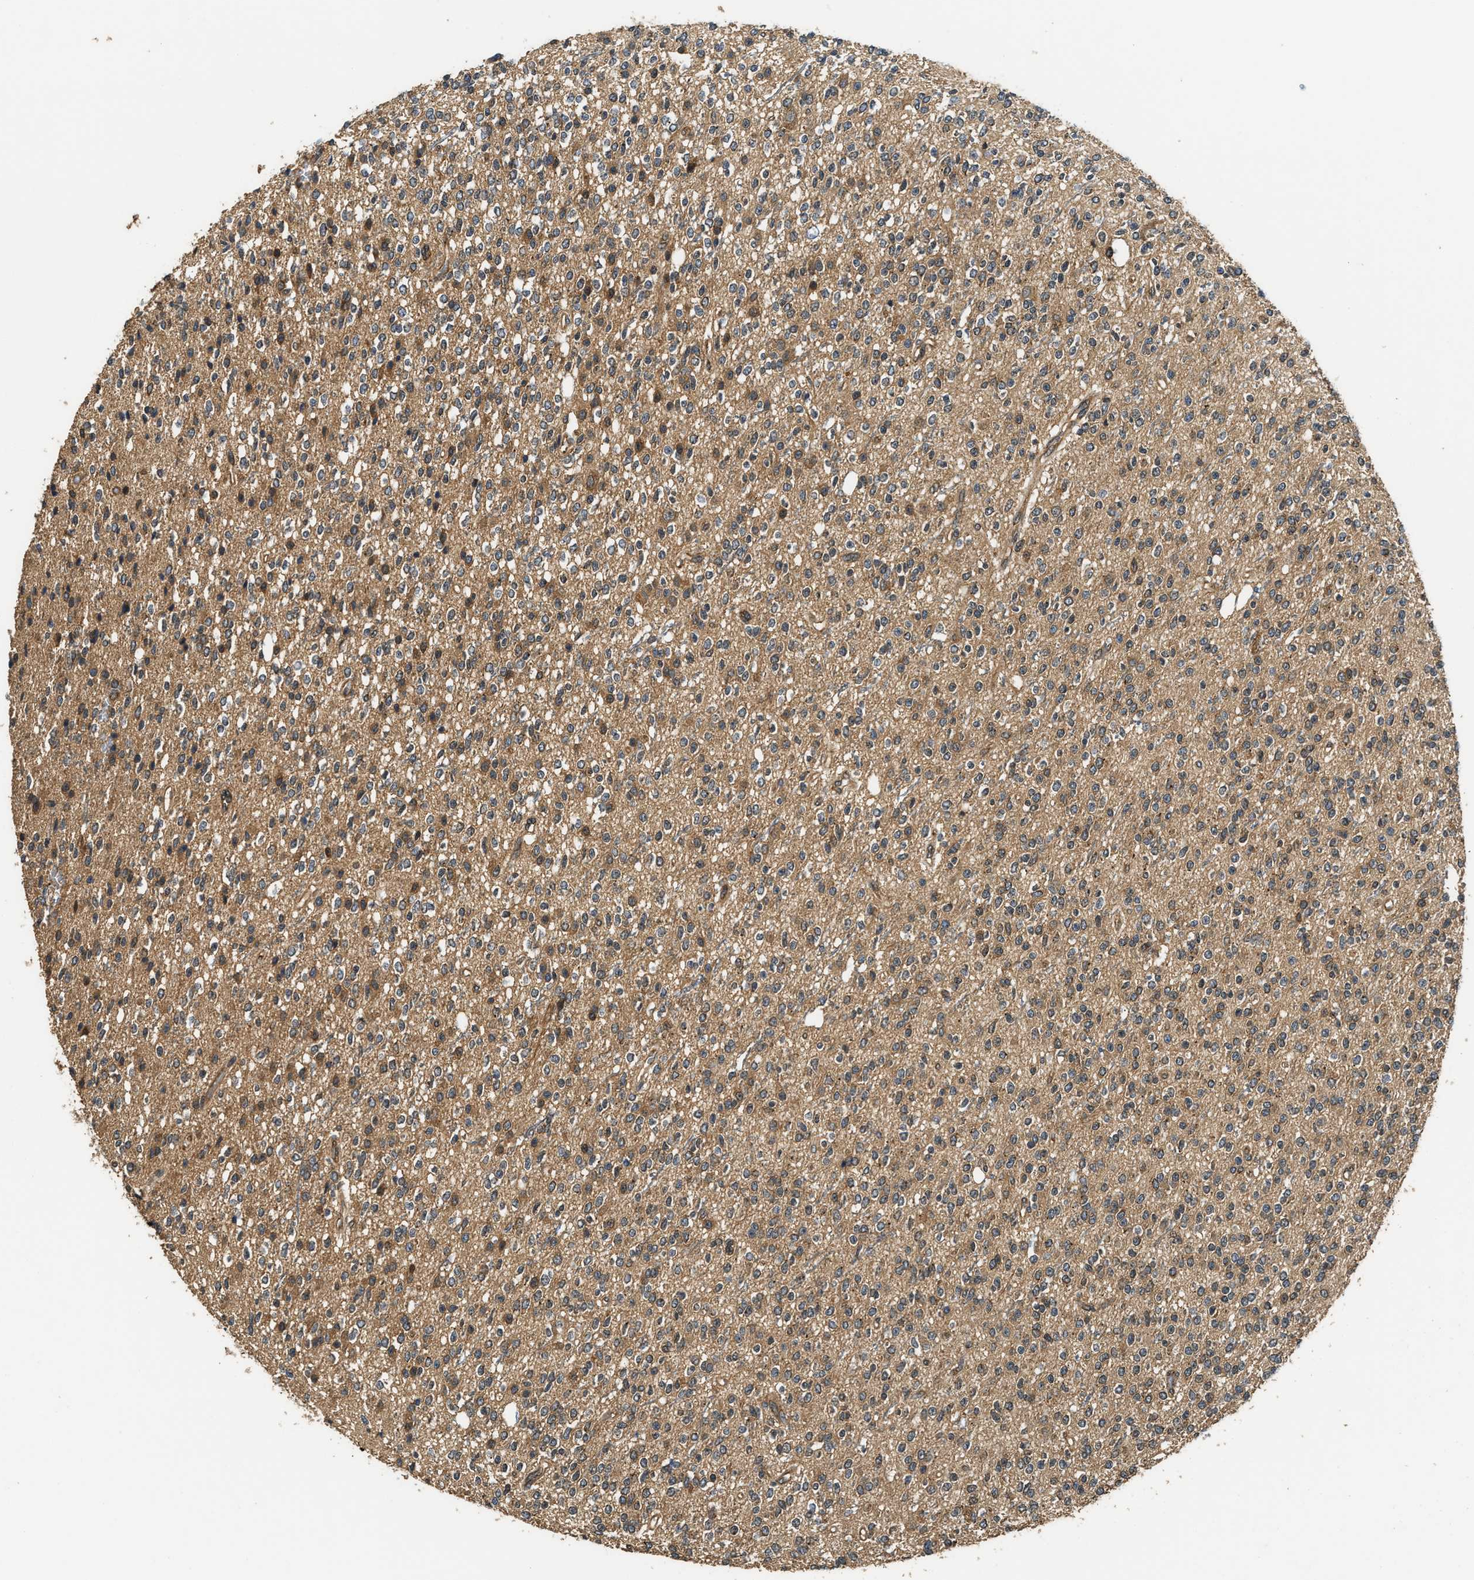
{"staining": {"intensity": "moderate", "quantity": "25%-75%", "location": "cytoplasmic/membranous"}, "tissue": "glioma", "cell_type": "Tumor cells", "image_type": "cancer", "snomed": [{"axis": "morphology", "description": "Glioma, malignant, High grade"}, {"axis": "topography", "description": "Brain"}], "caption": "This micrograph exhibits IHC staining of human high-grade glioma (malignant), with medium moderate cytoplasmic/membranous staining in about 25%-75% of tumor cells.", "gene": "DNAJC2", "patient": {"sex": "male", "age": 34}}